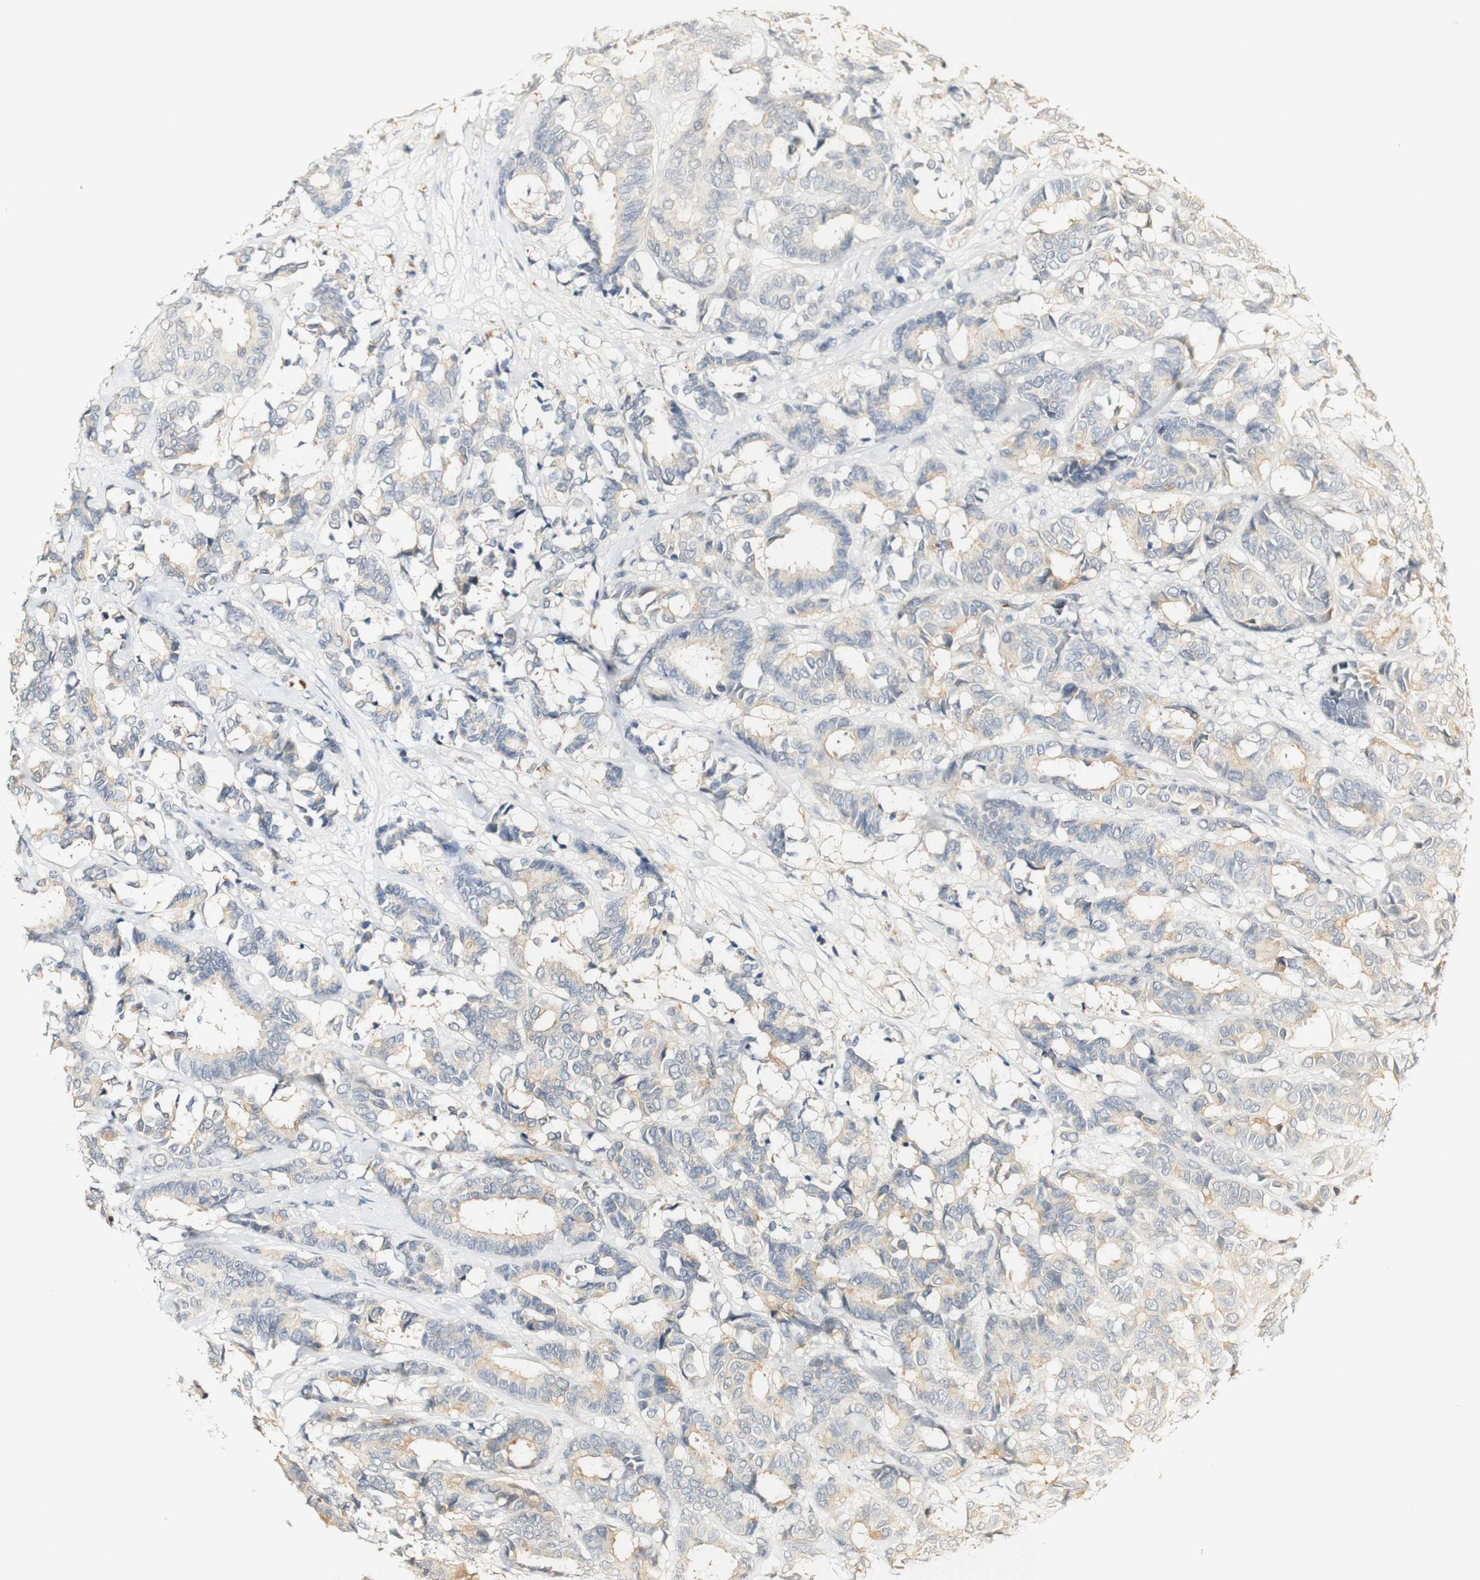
{"staining": {"intensity": "weak", "quantity": "25%-75%", "location": "cytoplasmic/membranous"}, "tissue": "breast cancer", "cell_type": "Tumor cells", "image_type": "cancer", "snomed": [{"axis": "morphology", "description": "Duct carcinoma"}, {"axis": "topography", "description": "Breast"}], "caption": "Immunohistochemical staining of breast cancer displays weak cytoplasmic/membranous protein expression in about 25%-75% of tumor cells.", "gene": "SYT7", "patient": {"sex": "female", "age": 87}}